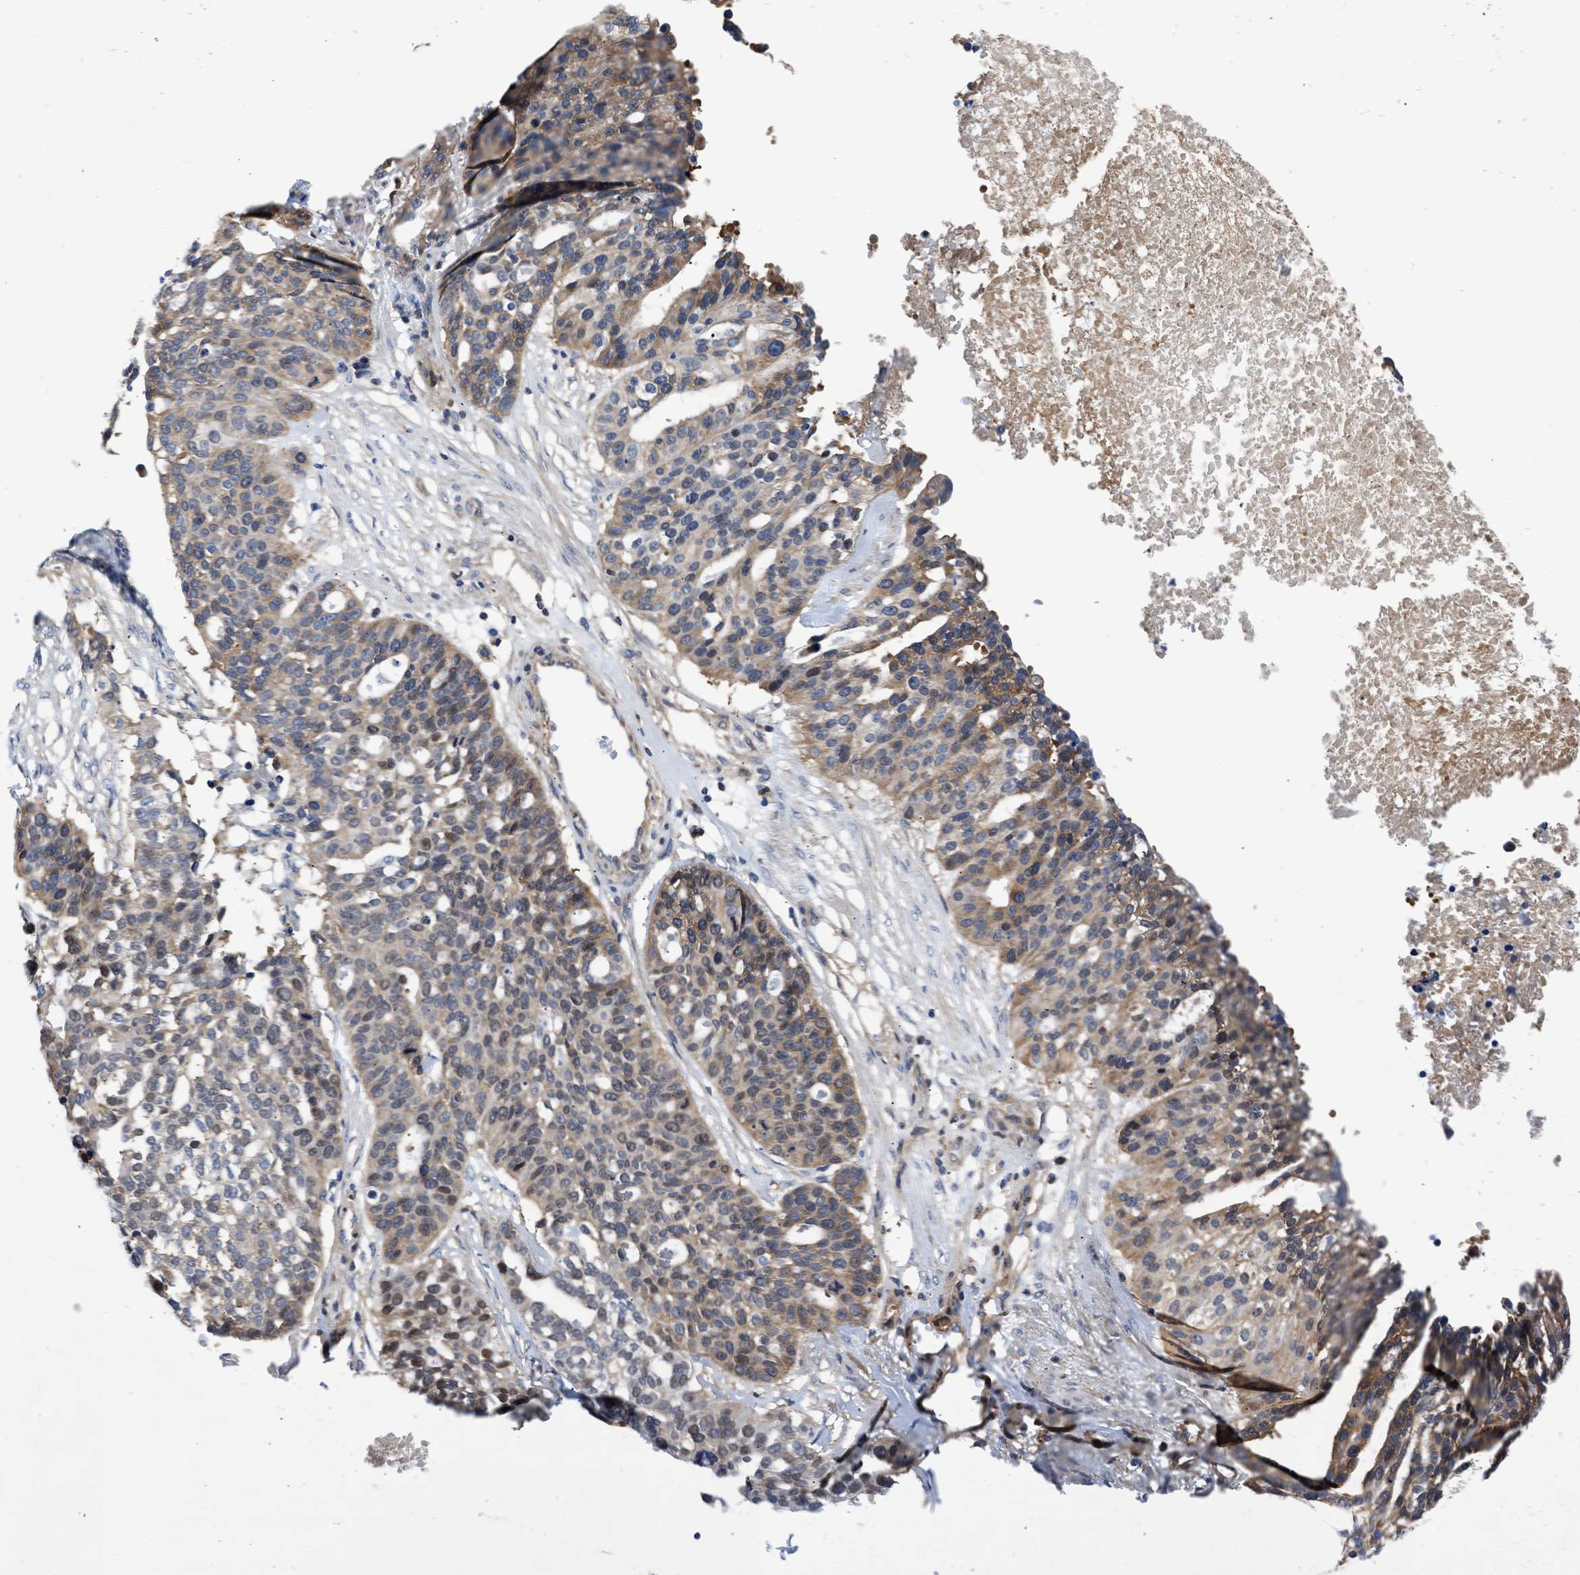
{"staining": {"intensity": "moderate", "quantity": ">75%", "location": "cytoplasmic/membranous"}, "tissue": "ovarian cancer", "cell_type": "Tumor cells", "image_type": "cancer", "snomed": [{"axis": "morphology", "description": "Cystadenocarcinoma, serous, NOS"}, {"axis": "topography", "description": "Ovary"}], "caption": "The histopathology image shows staining of ovarian serous cystadenocarcinoma, revealing moderate cytoplasmic/membranous protein staining (brown color) within tumor cells. (Stains: DAB in brown, nuclei in blue, Microscopy: brightfield microscopy at high magnification).", "gene": "MAS1L", "patient": {"sex": "female", "age": 59}}